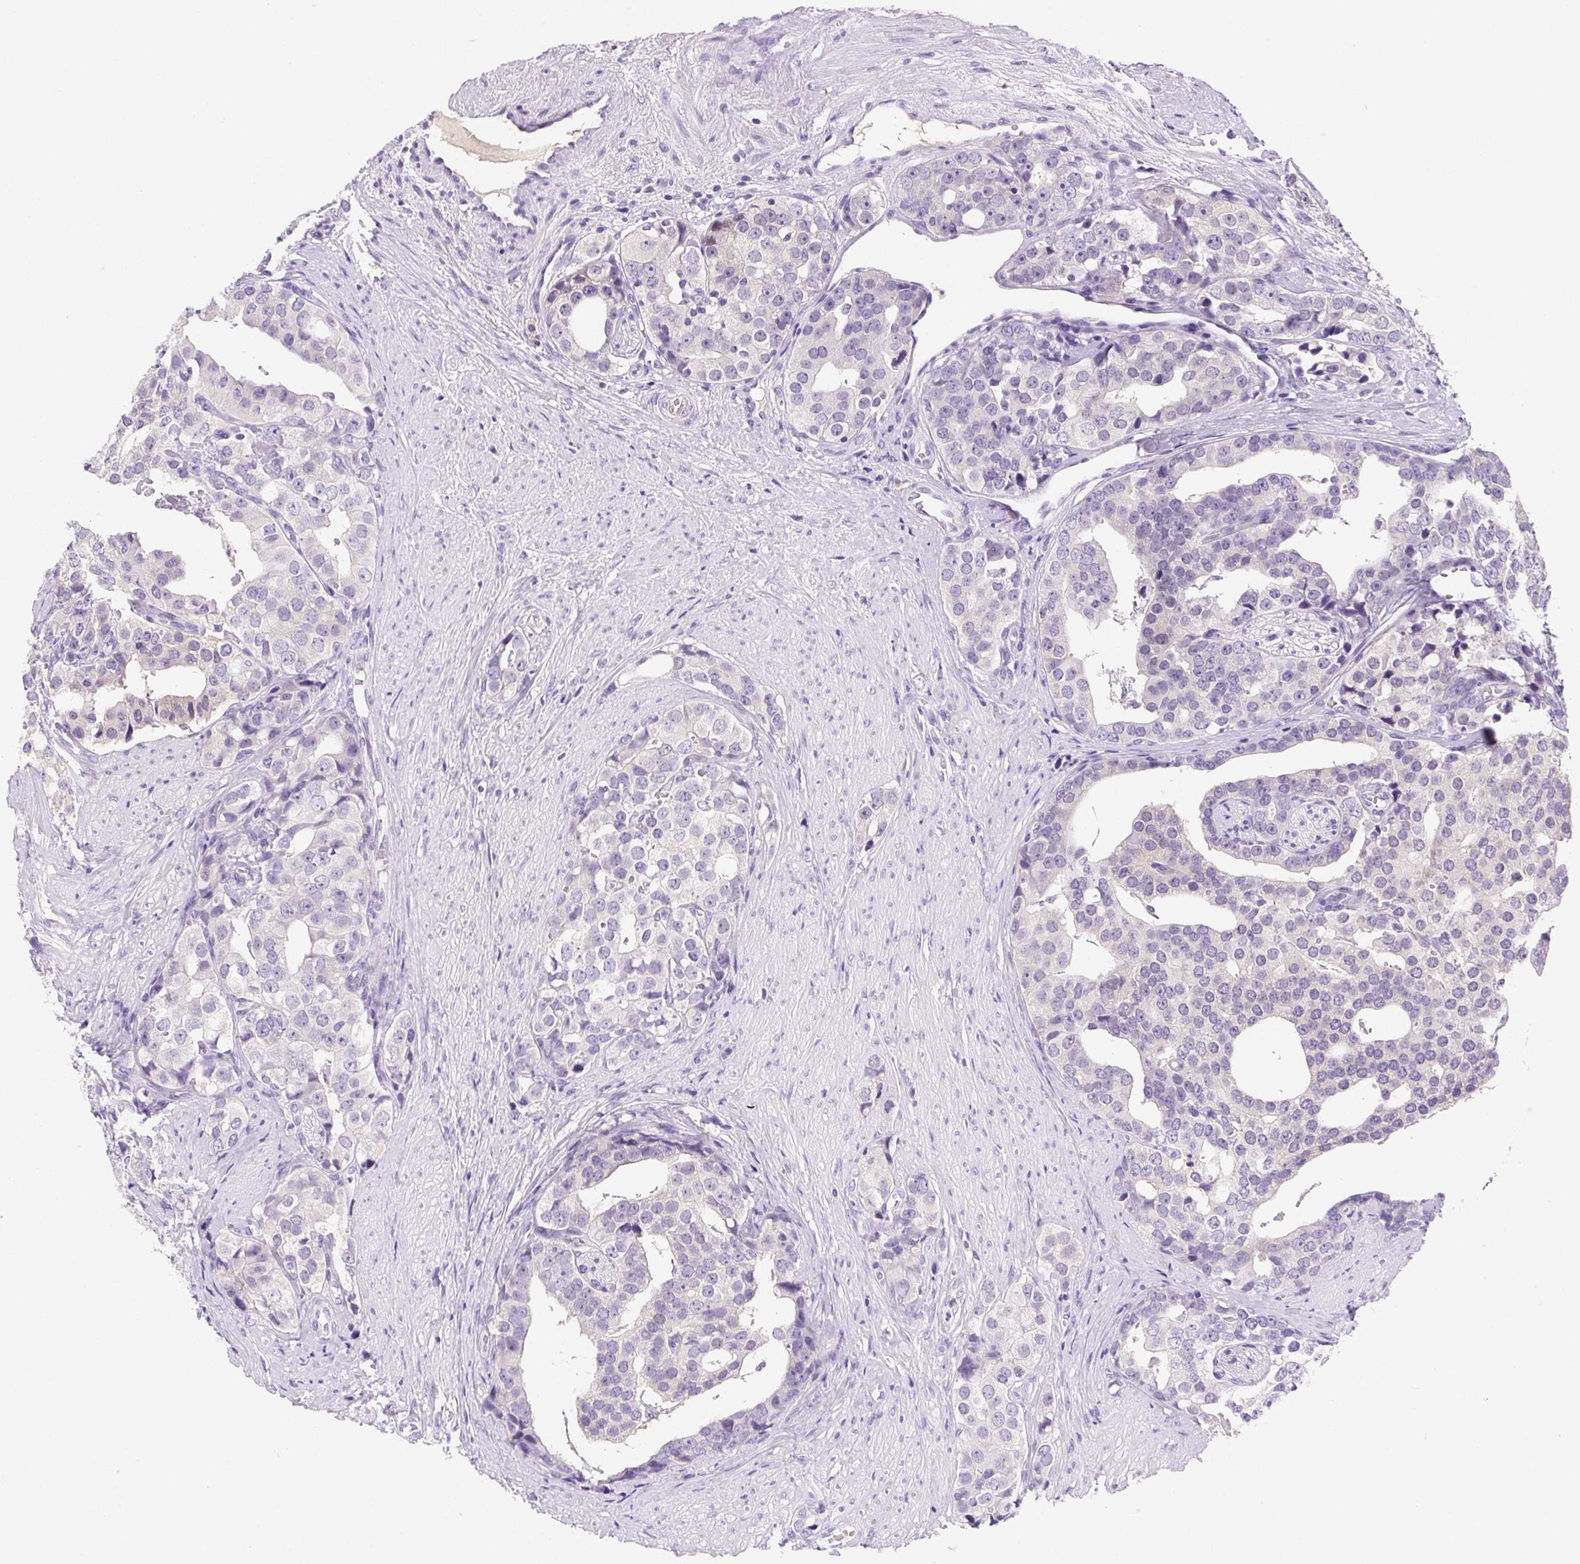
{"staining": {"intensity": "negative", "quantity": "none", "location": "none"}, "tissue": "prostate cancer", "cell_type": "Tumor cells", "image_type": "cancer", "snomed": [{"axis": "morphology", "description": "Adenocarcinoma, High grade"}, {"axis": "topography", "description": "Prostate"}], "caption": "Immunohistochemistry of prostate adenocarcinoma (high-grade) displays no staining in tumor cells.", "gene": "SSTR4", "patient": {"sex": "male", "age": 71}}